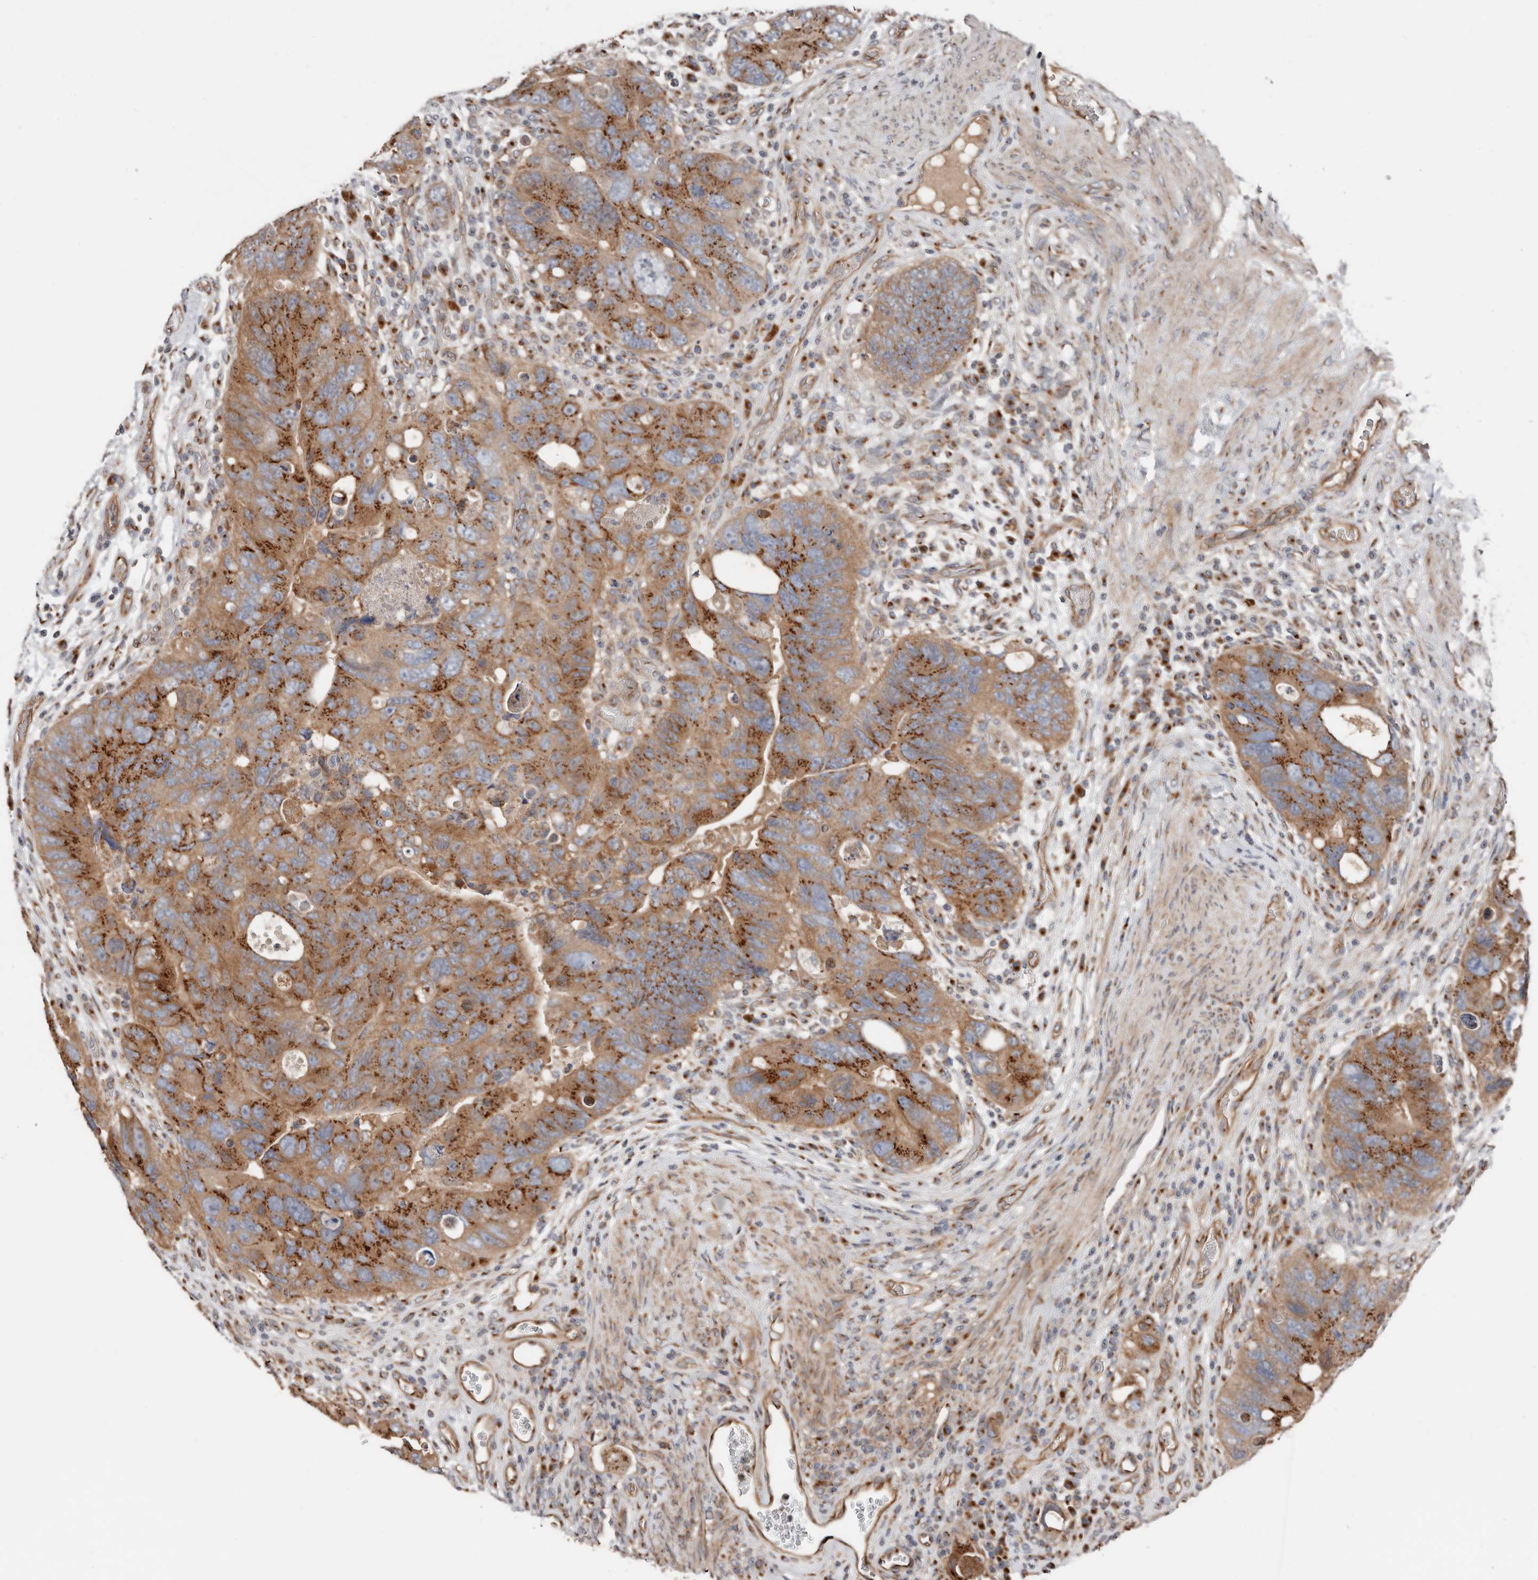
{"staining": {"intensity": "moderate", "quantity": ">75%", "location": "cytoplasmic/membranous"}, "tissue": "colorectal cancer", "cell_type": "Tumor cells", "image_type": "cancer", "snomed": [{"axis": "morphology", "description": "Adenocarcinoma, NOS"}, {"axis": "topography", "description": "Rectum"}], "caption": "This image displays adenocarcinoma (colorectal) stained with immunohistochemistry to label a protein in brown. The cytoplasmic/membranous of tumor cells show moderate positivity for the protein. Nuclei are counter-stained blue.", "gene": "COG1", "patient": {"sex": "male", "age": 59}}